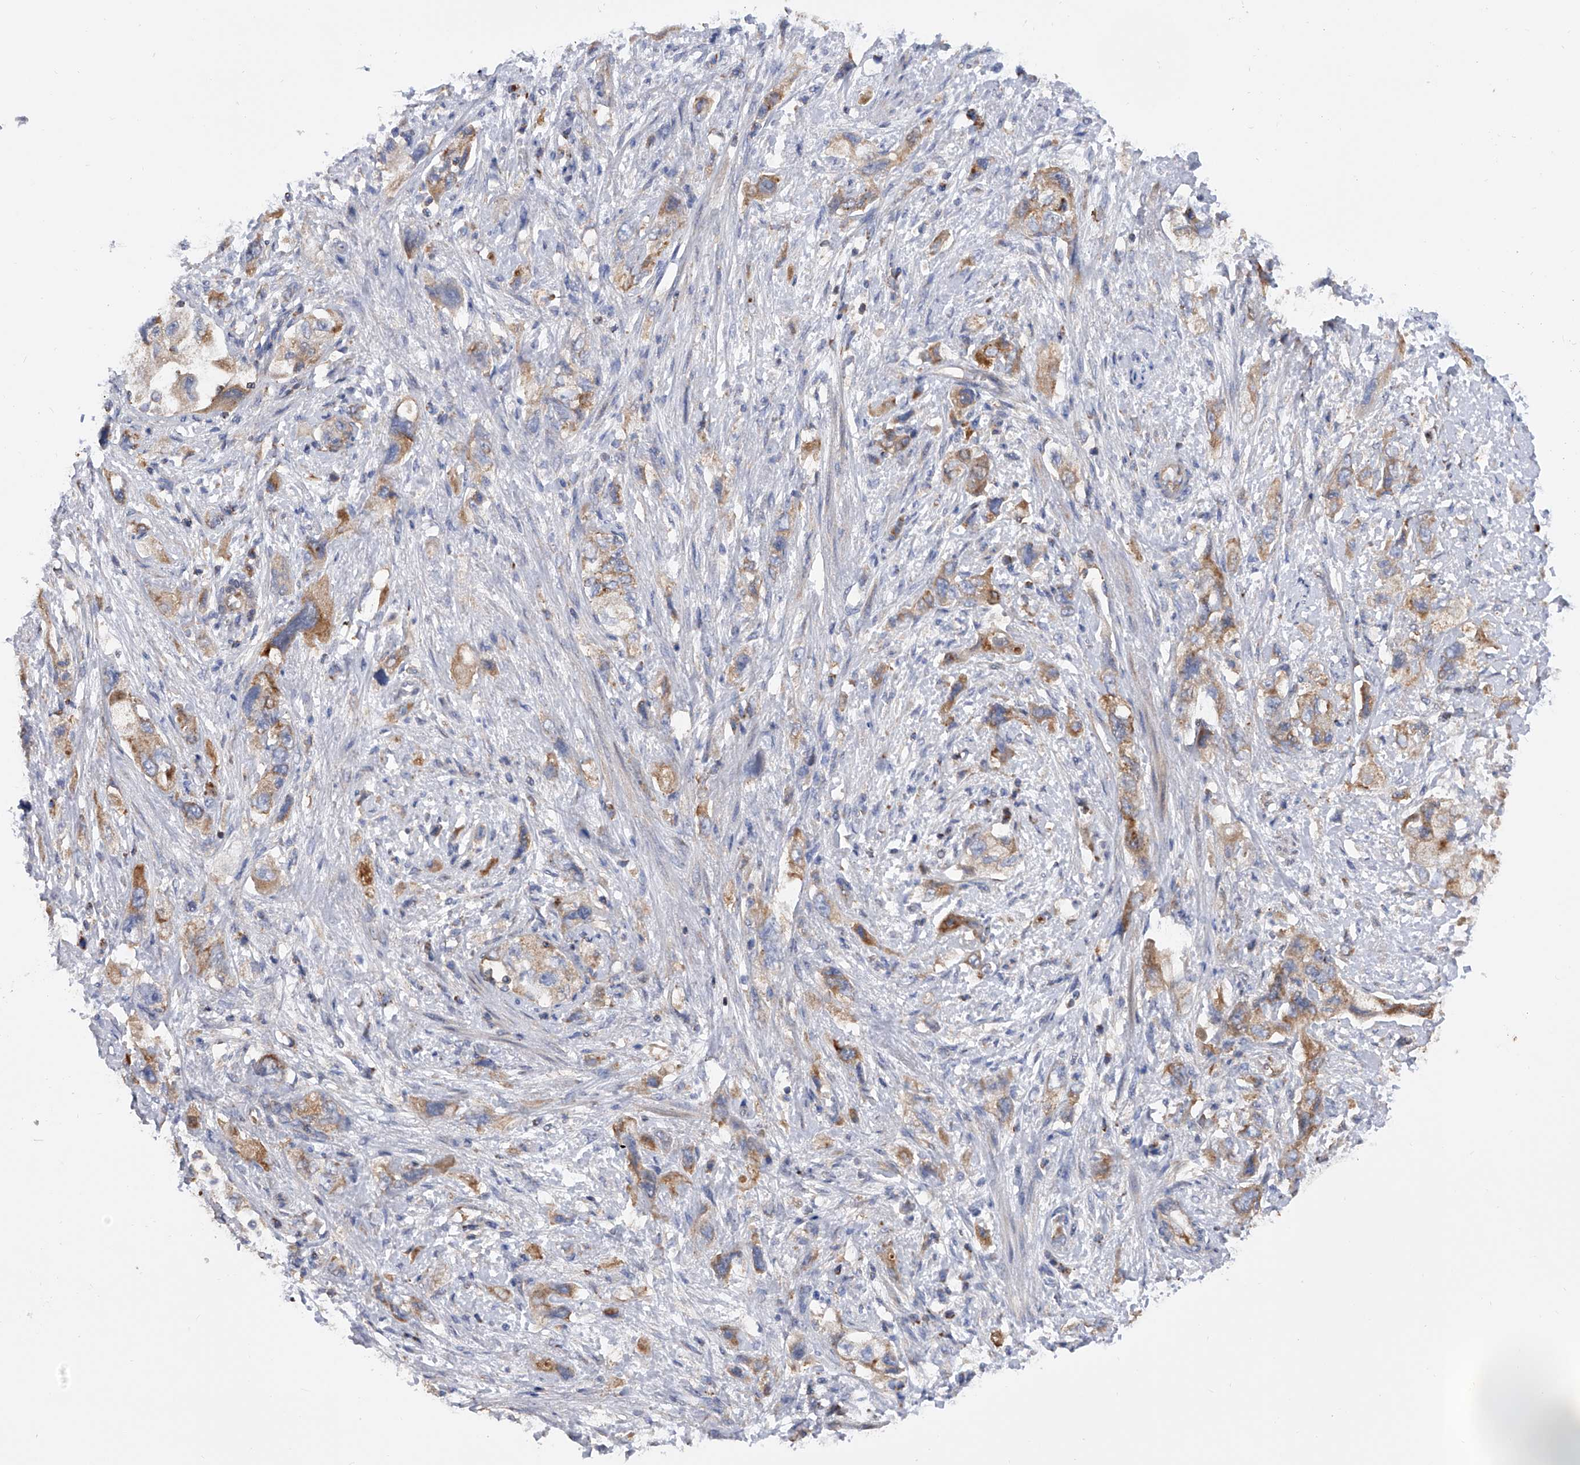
{"staining": {"intensity": "moderate", "quantity": ">75%", "location": "cytoplasmic/membranous"}, "tissue": "pancreatic cancer", "cell_type": "Tumor cells", "image_type": "cancer", "snomed": [{"axis": "morphology", "description": "Adenocarcinoma, NOS"}, {"axis": "topography", "description": "Pancreas"}], "caption": "DAB immunohistochemical staining of pancreatic adenocarcinoma displays moderate cytoplasmic/membranous protein staining in about >75% of tumor cells.", "gene": "PDSS2", "patient": {"sex": "female", "age": 73}}